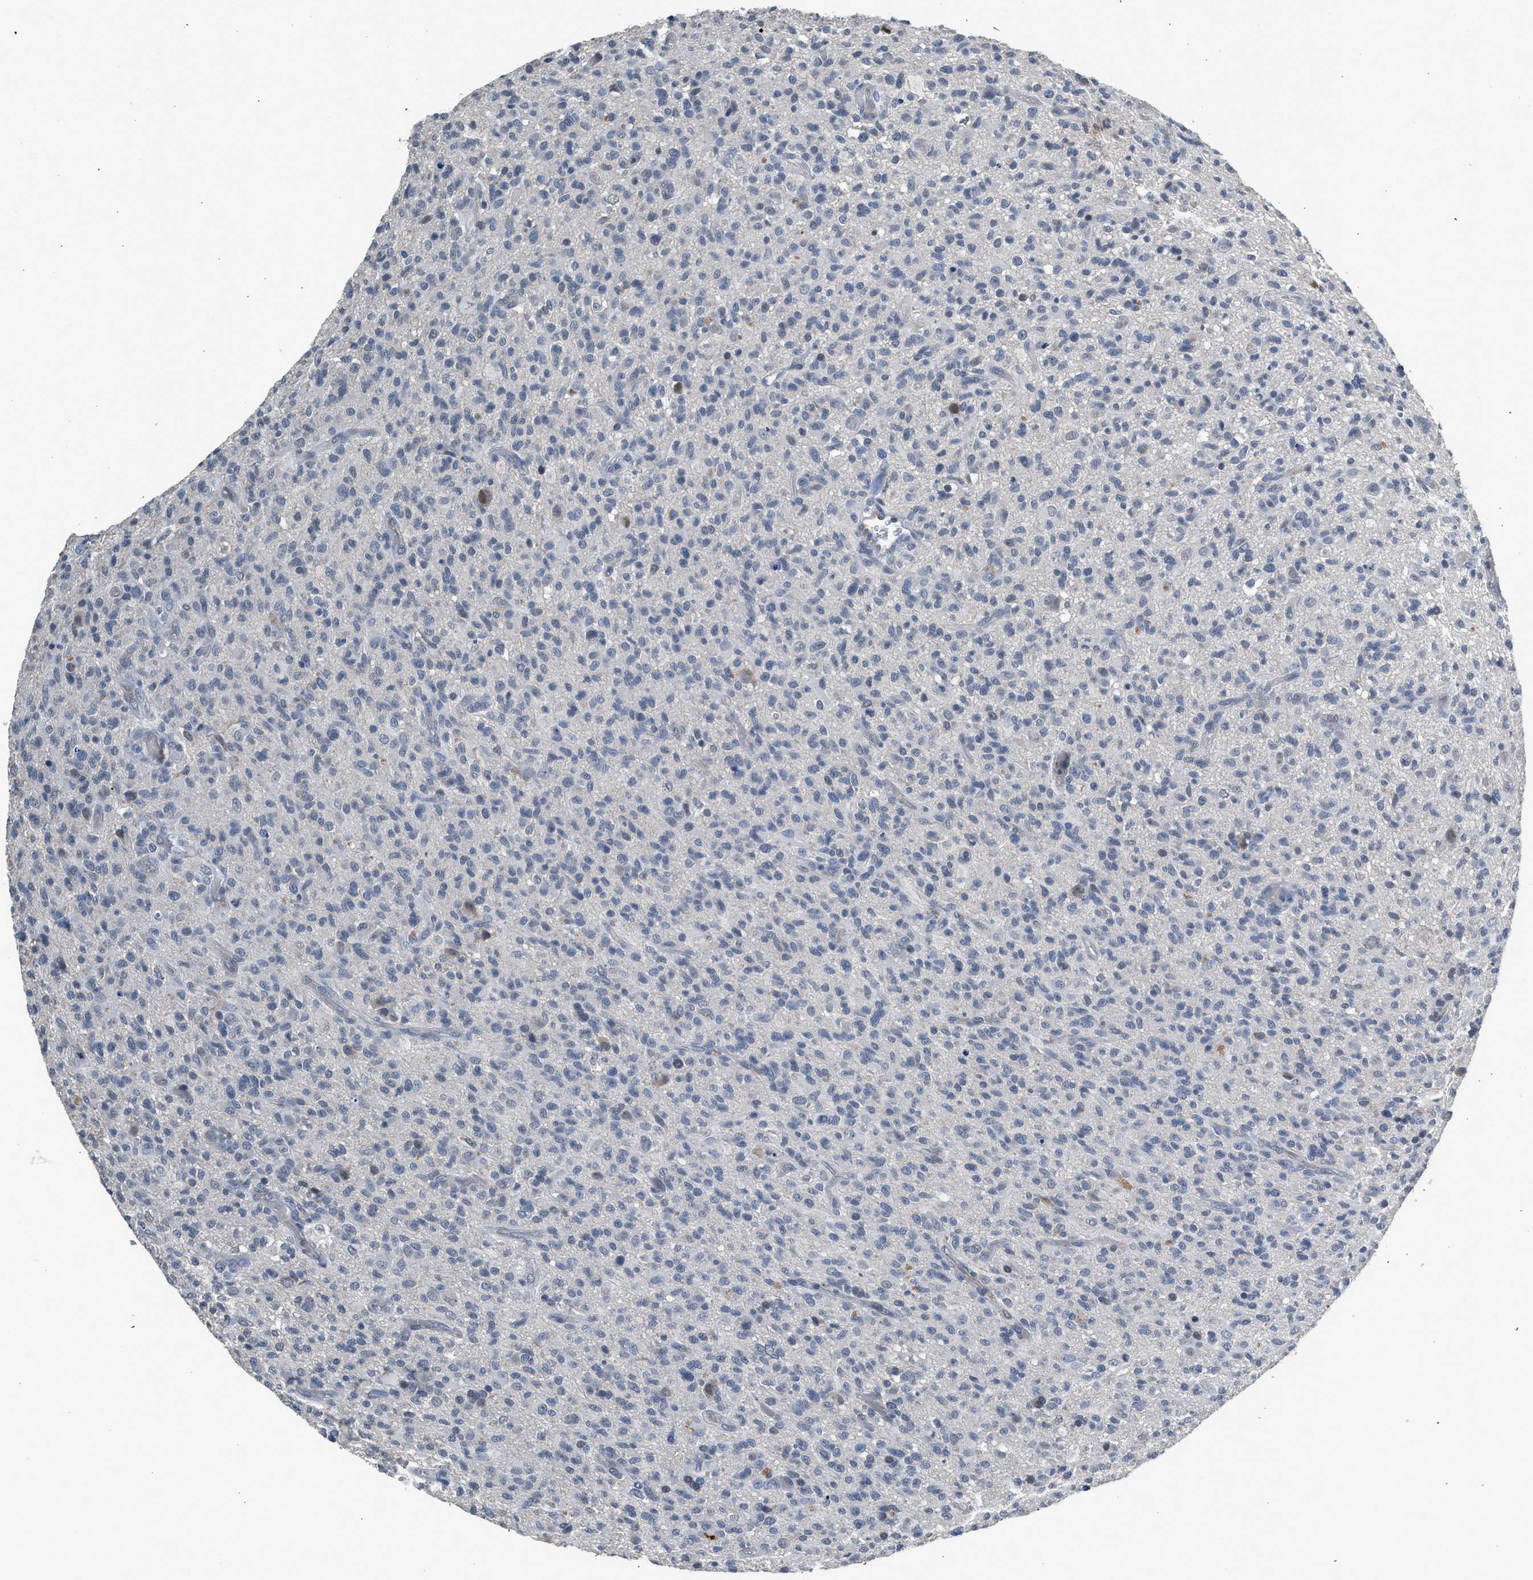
{"staining": {"intensity": "negative", "quantity": "none", "location": "none"}, "tissue": "glioma", "cell_type": "Tumor cells", "image_type": "cancer", "snomed": [{"axis": "morphology", "description": "Glioma, malignant, High grade"}, {"axis": "topography", "description": "Brain"}], "caption": "Tumor cells are negative for brown protein staining in glioma. Brightfield microscopy of IHC stained with DAB (3,3'-diaminobenzidine) (brown) and hematoxylin (blue), captured at high magnification.", "gene": "CSF3R", "patient": {"sex": "male", "age": 71}}